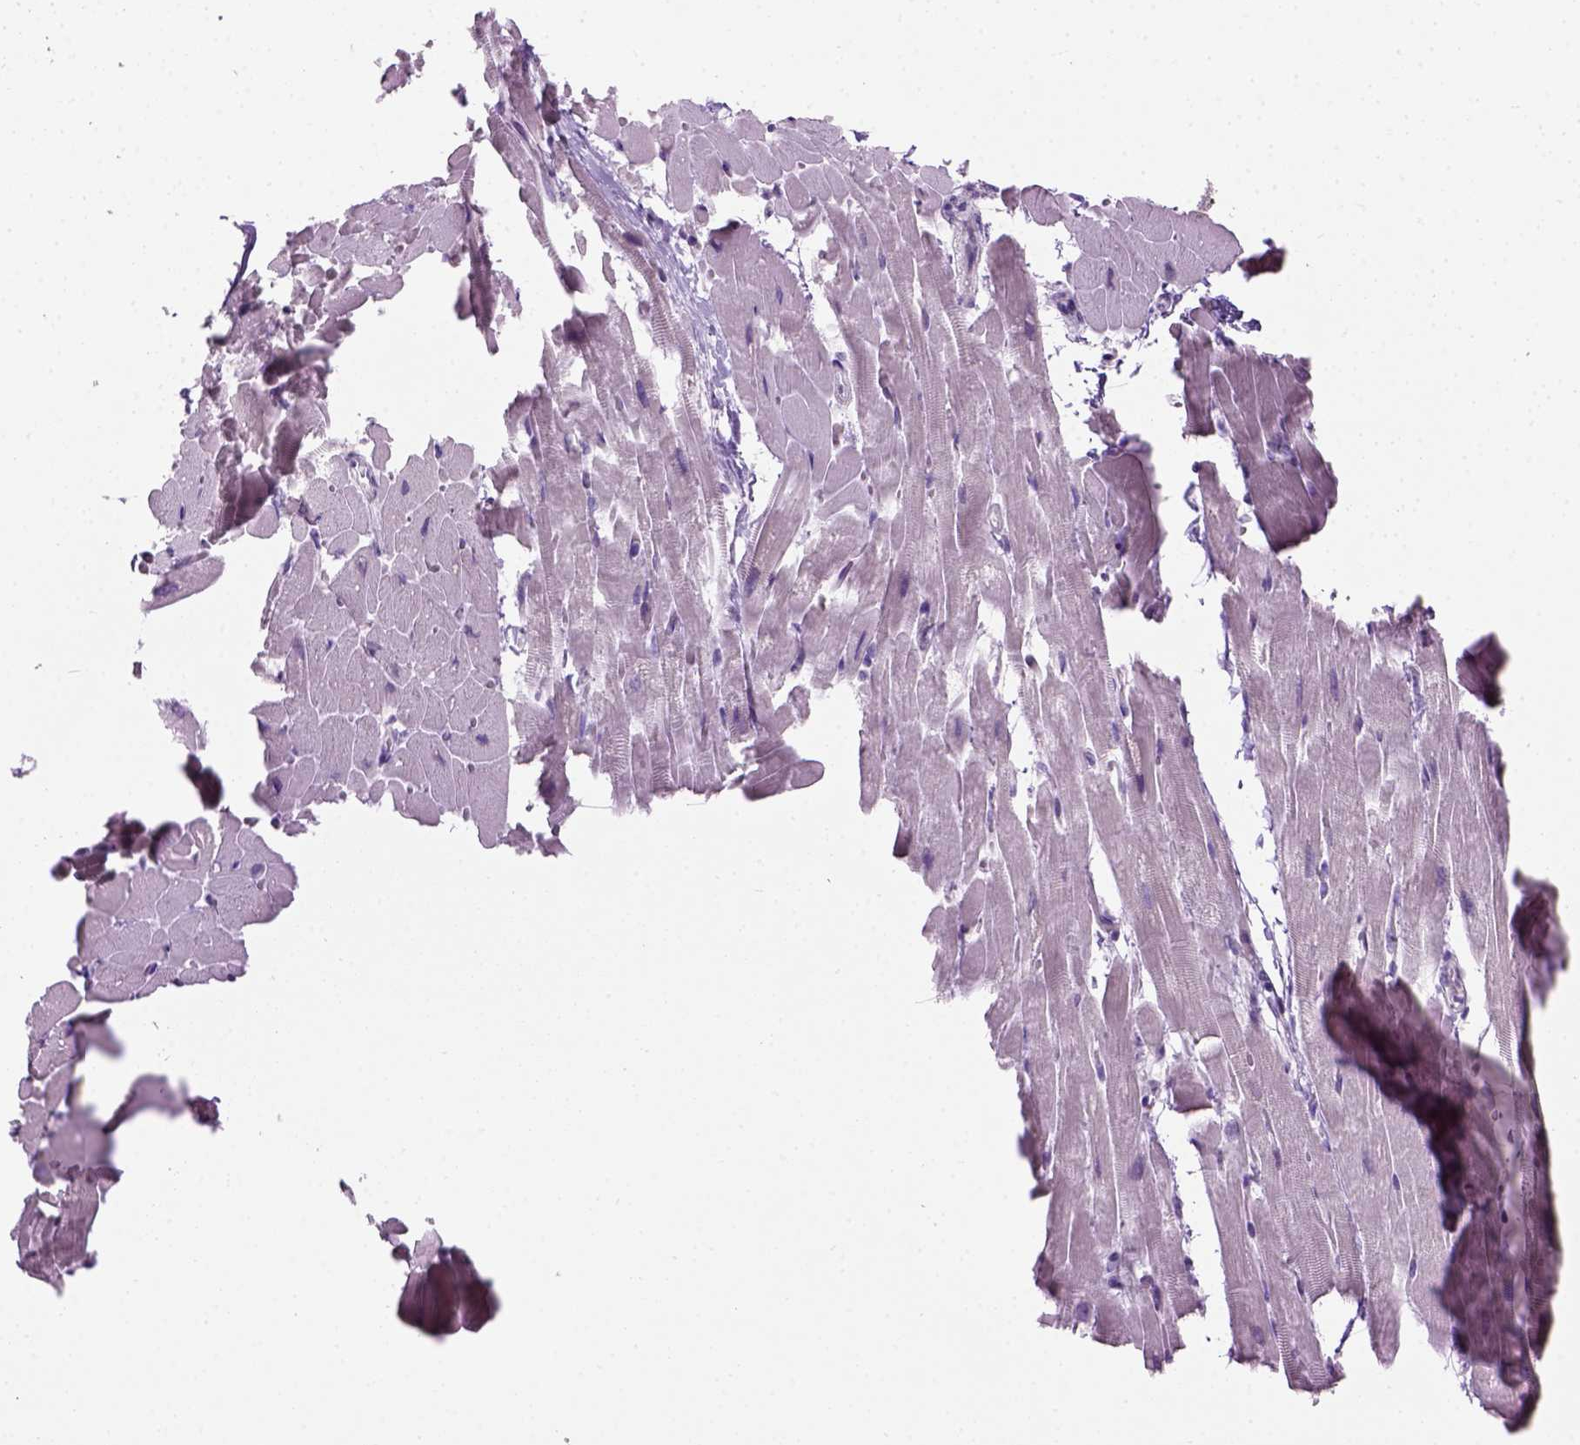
{"staining": {"intensity": "negative", "quantity": "none", "location": "none"}, "tissue": "heart muscle", "cell_type": "Cardiomyocytes", "image_type": "normal", "snomed": [{"axis": "morphology", "description": "Normal tissue, NOS"}, {"axis": "topography", "description": "Heart"}], "caption": "This is an immunohistochemistry image of benign human heart muscle. There is no expression in cardiomyocytes.", "gene": "GABRB2", "patient": {"sex": "male", "age": 37}}